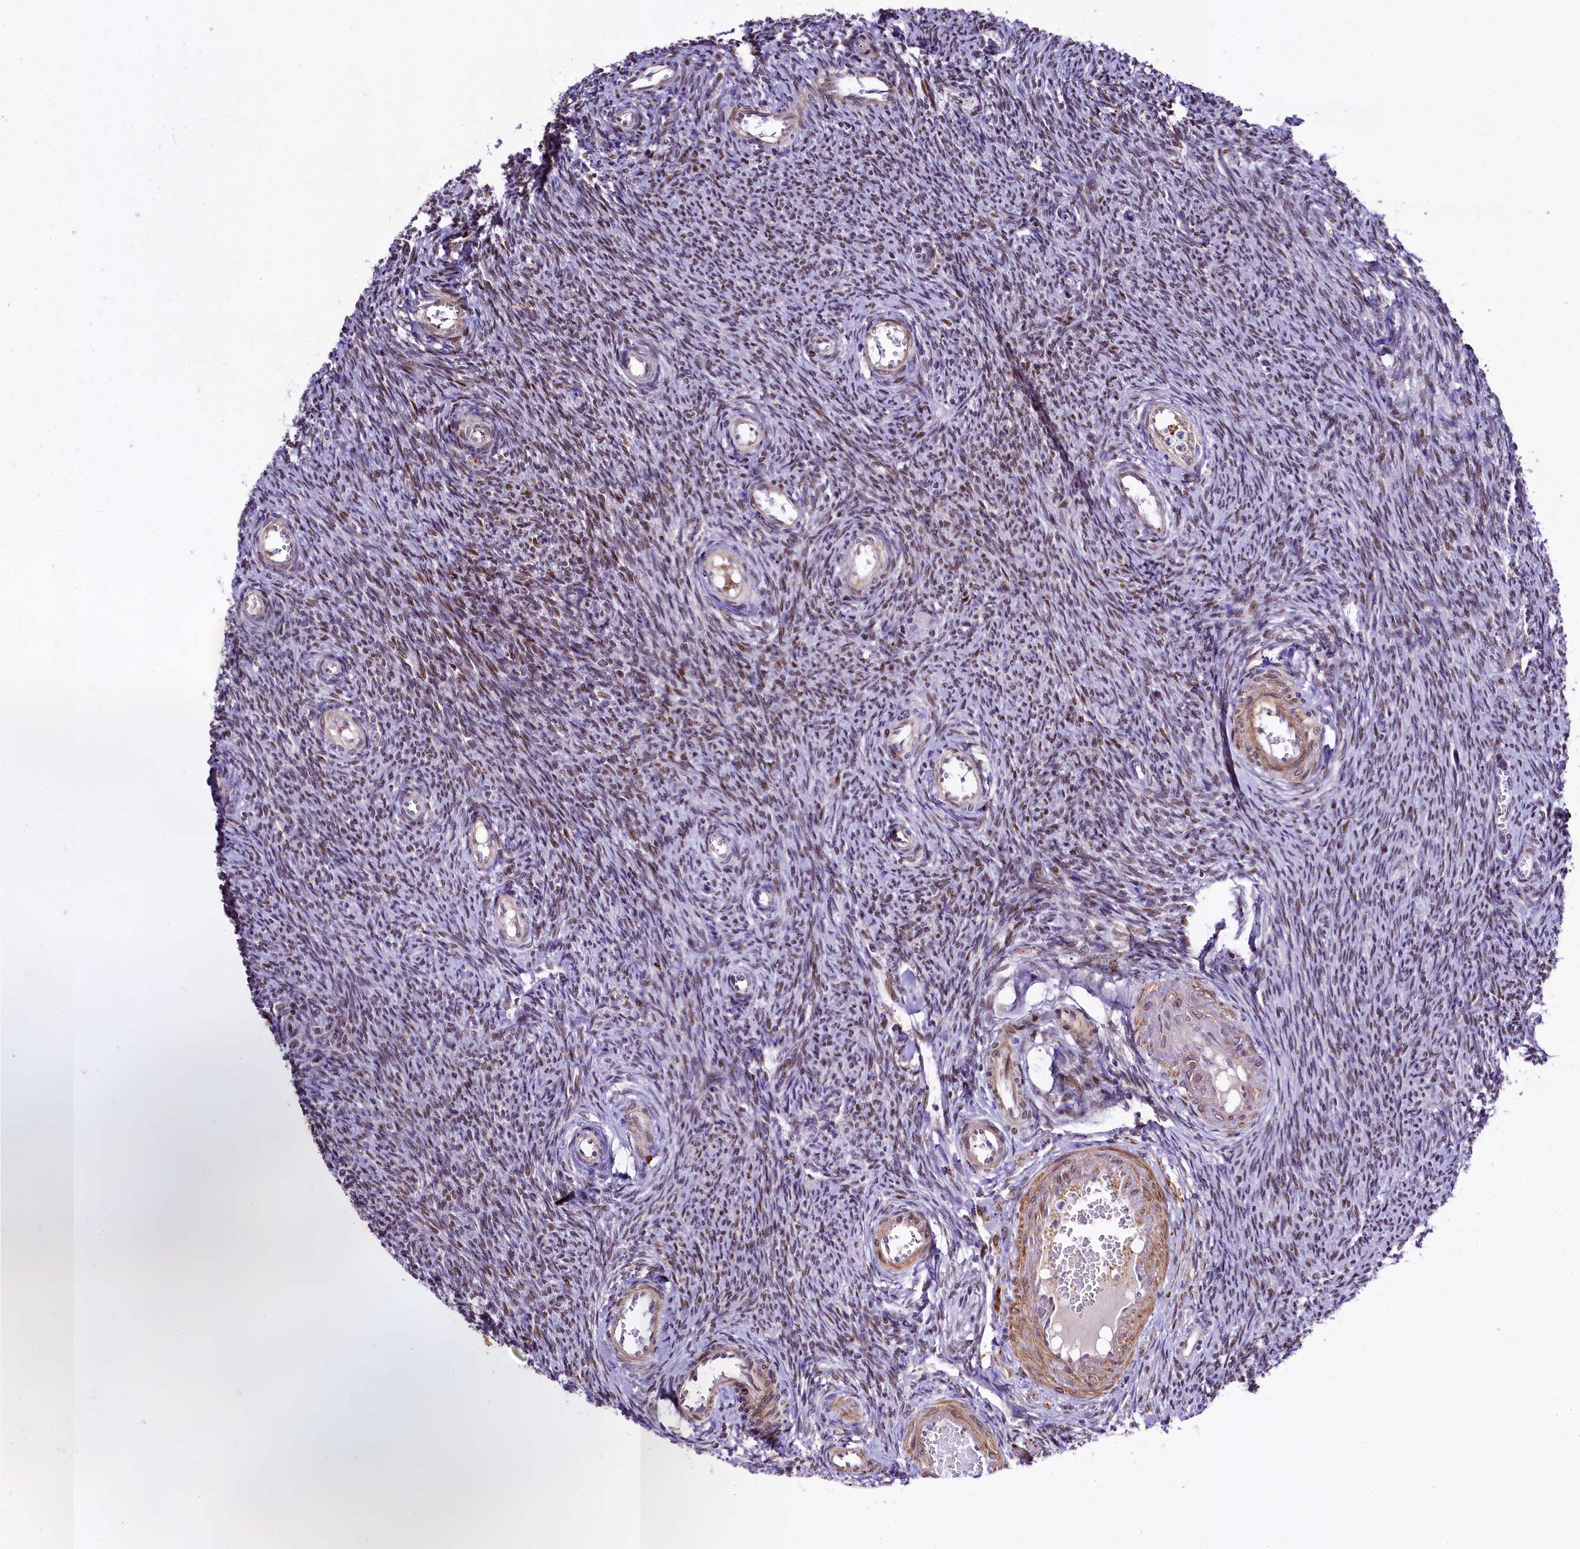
{"staining": {"intensity": "moderate", "quantity": ">75%", "location": "nuclear"}, "tissue": "ovary", "cell_type": "Ovarian stroma cells", "image_type": "normal", "snomed": [{"axis": "morphology", "description": "Normal tissue, NOS"}, {"axis": "topography", "description": "Ovary"}], "caption": "An immunohistochemistry image of benign tissue is shown. Protein staining in brown labels moderate nuclear positivity in ovary within ovarian stroma cells. The staining is performed using DAB brown chromogen to label protein expression. The nuclei are counter-stained blue using hematoxylin.", "gene": "SAMD10", "patient": {"sex": "female", "age": 44}}